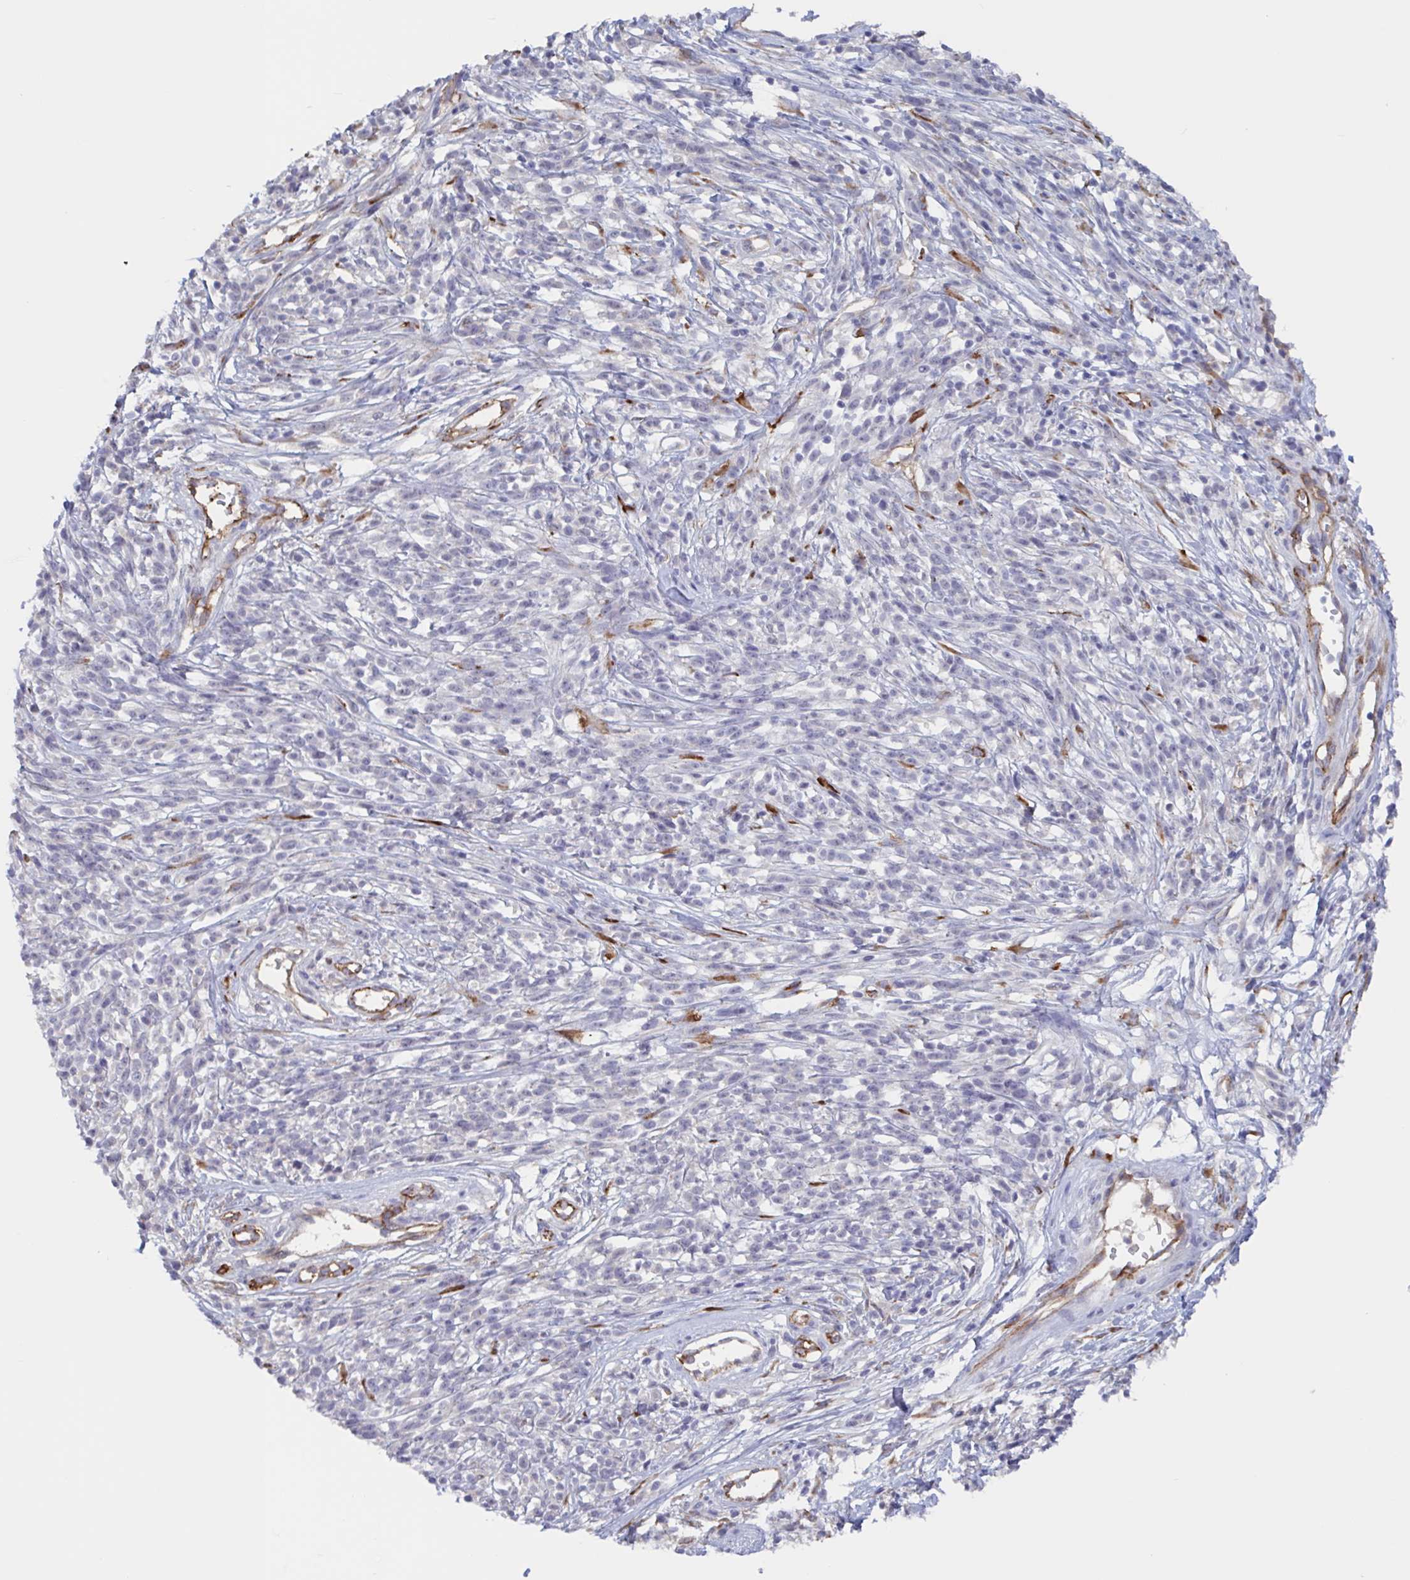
{"staining": {"intensity": "negative", "quantity": "none", "location": "none"}, "tissue": "melanoma", "cell_type": "Tumor cells", "image_type": "cancer", "snomed": [{"axis": "morphology", "description": "Malignant melanoma, NOS"}, {"axis": "topography", "description": "Skin"}, {"axis": "topography", "description": "Skin of trunk"}], "caption": "High power microscopy micrograph of an immunohistochemistry (IHC) photomicrograph of malignant melanoma, revealing no significant staining in tumor cells.", "gene": "ST14", "patient": {"sex": "male", "age": 74}}